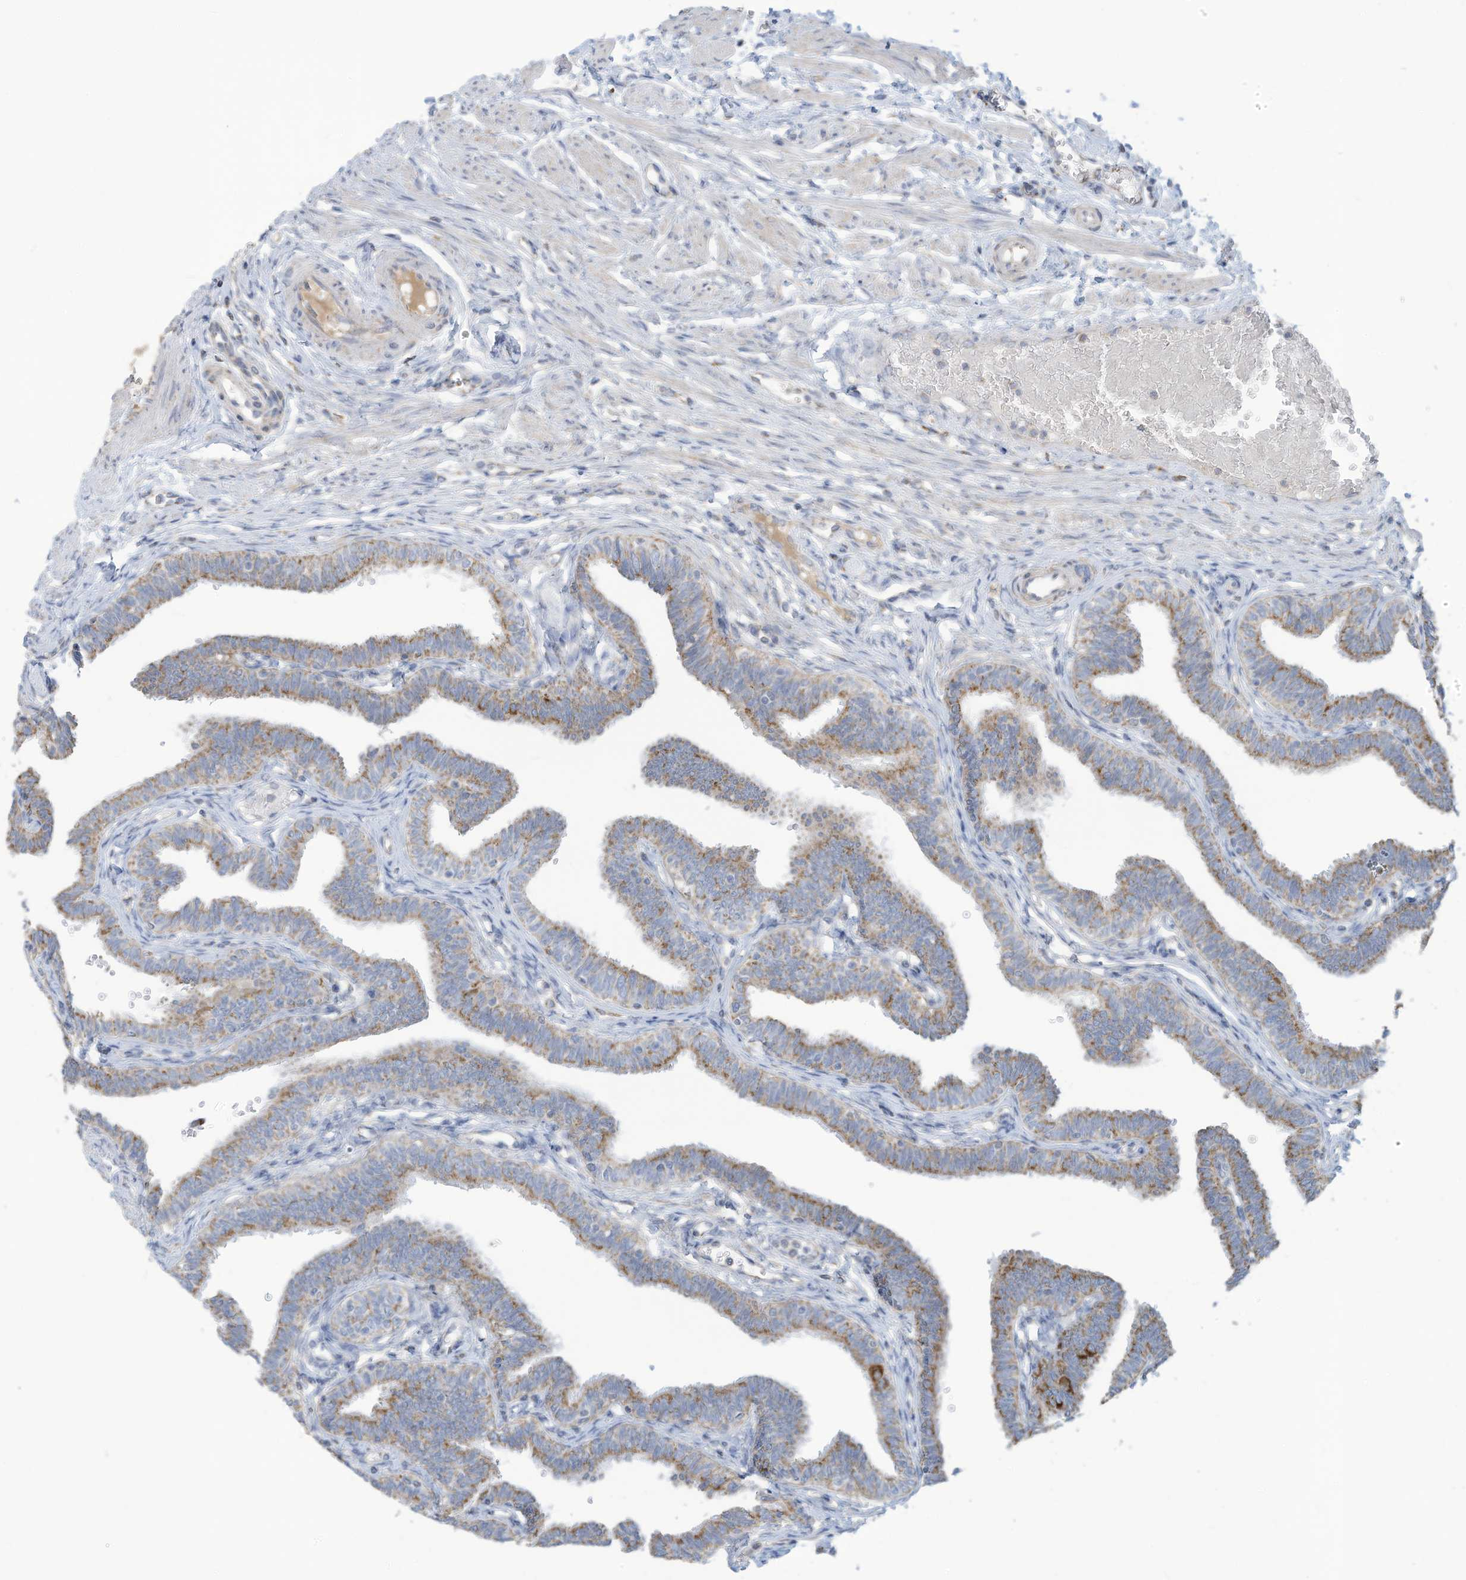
{"staining": {"intensity": "moderate", "quantity": "25%-75%", "location": "cytoplasmic/membranous"}, "tissue": "fallopian tube", "cell_type": "Glandular cells", "image_type": "normal", "snomed": [{"axis": "morphology", "description": "Normal tissue, NOS"}, {"axis": "topography", "description": "Fallopian tube"}, {"axis": "topography", "description": "Ovary"}], "caption": "Protein staining of benign fallopian tube reveals moderate cytoplasmic/membranous positivity in about 25%-75% of glandular cells. (DAB IHC, brown staining for protein, blue staining for nuclei).", "gene": "NLN", "patient": {"sex": "female", "age": 23}}